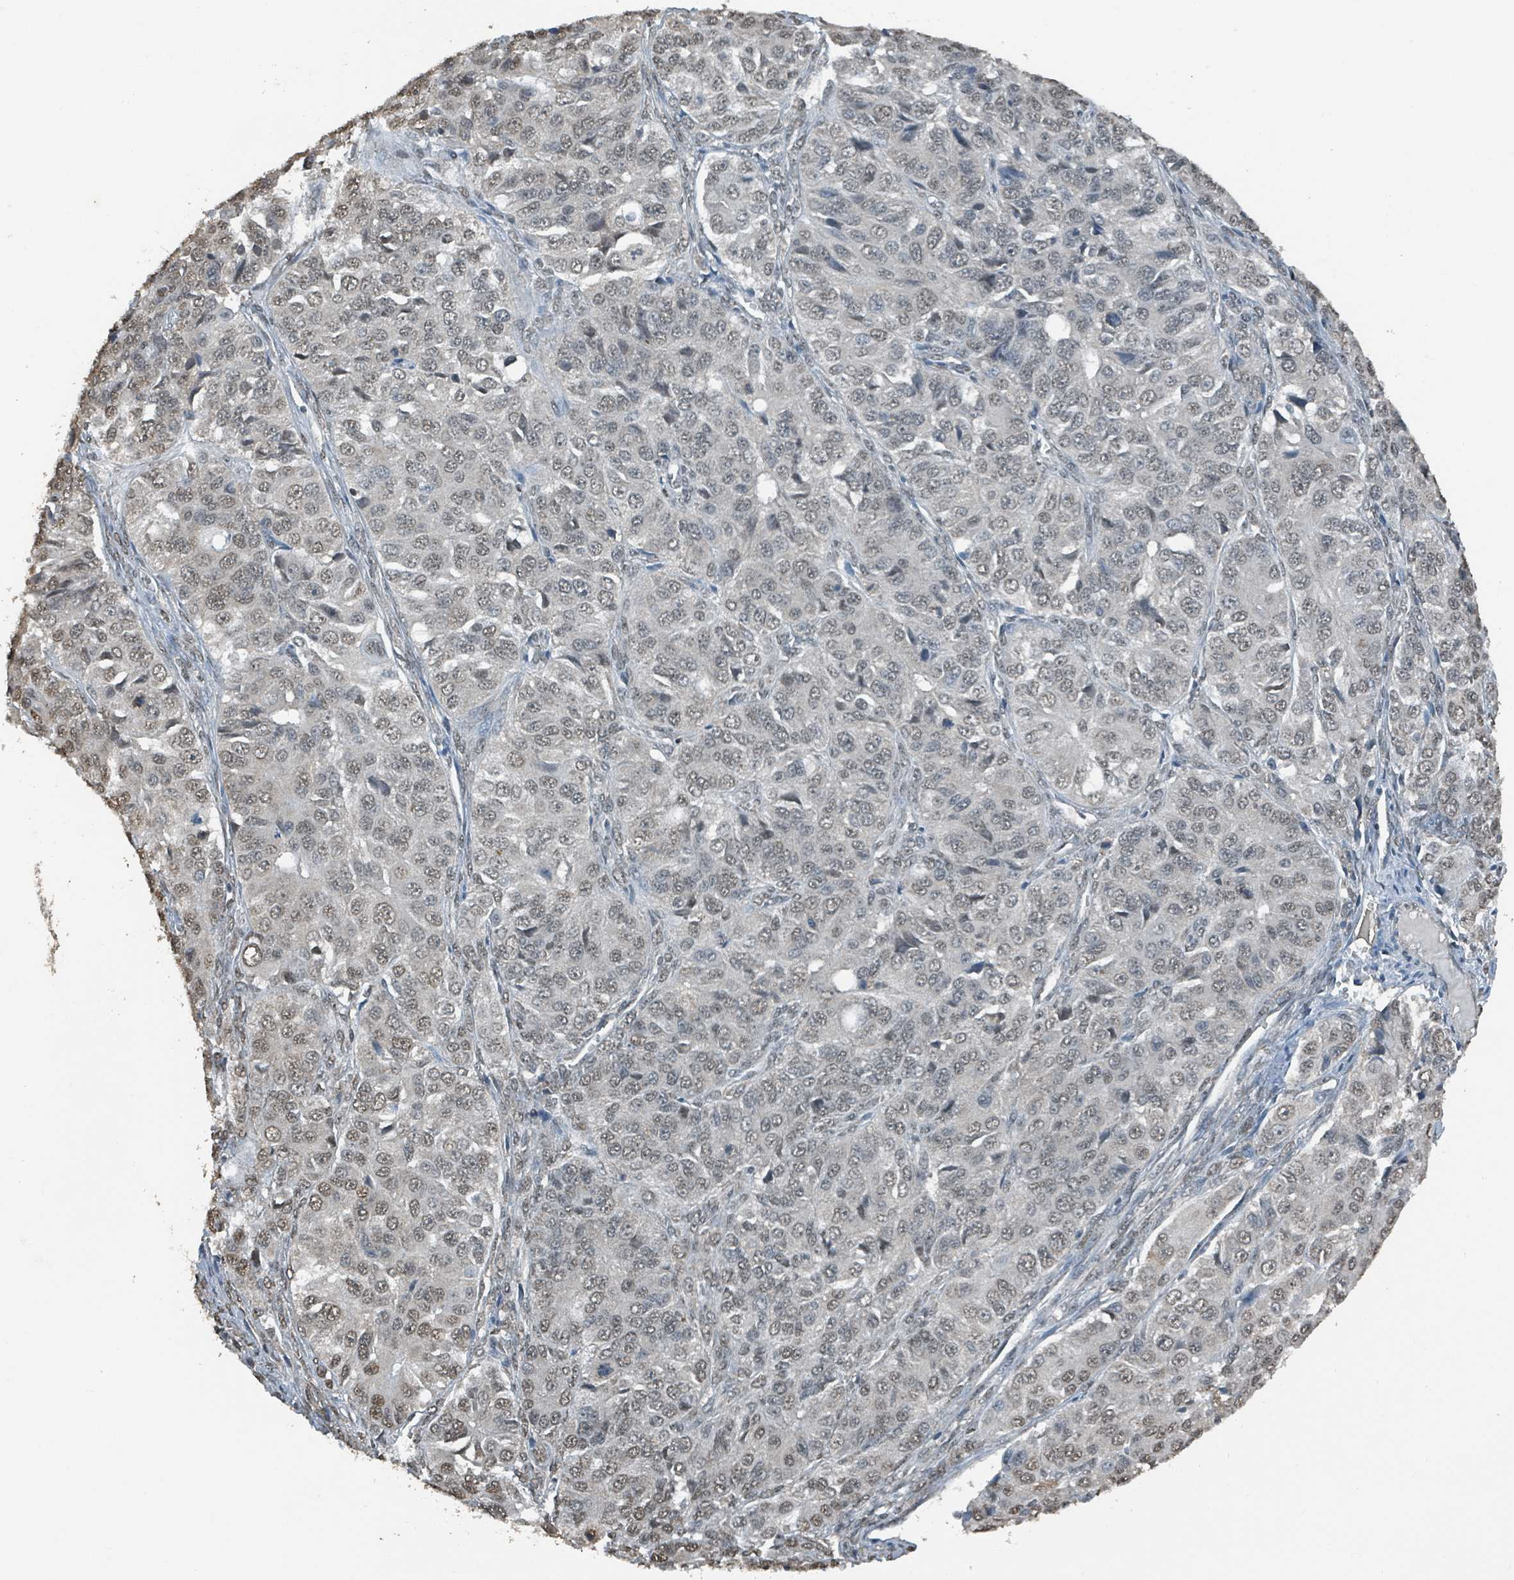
{"staining": {"intensity": "moderate", "quantity": "<25%", "location": "nuclear"}, "tissue": "ovarian cancer", "cell_type": "Tumor cells", "image_type": "cancer", "snomed": [{"axis": "morphology", "description": "Carcinoma, endometroid"}, {"axis": "topography", "description": "Ovary"}], "caption": "This is an image of immunohistochemistry (IHC) staining of endometroid carcinoma (ovarian), which shows moderate expression in the nuclear of tumor cells.", "gene": "PHIP", "patient": {"sex": "female", "age": 51}}